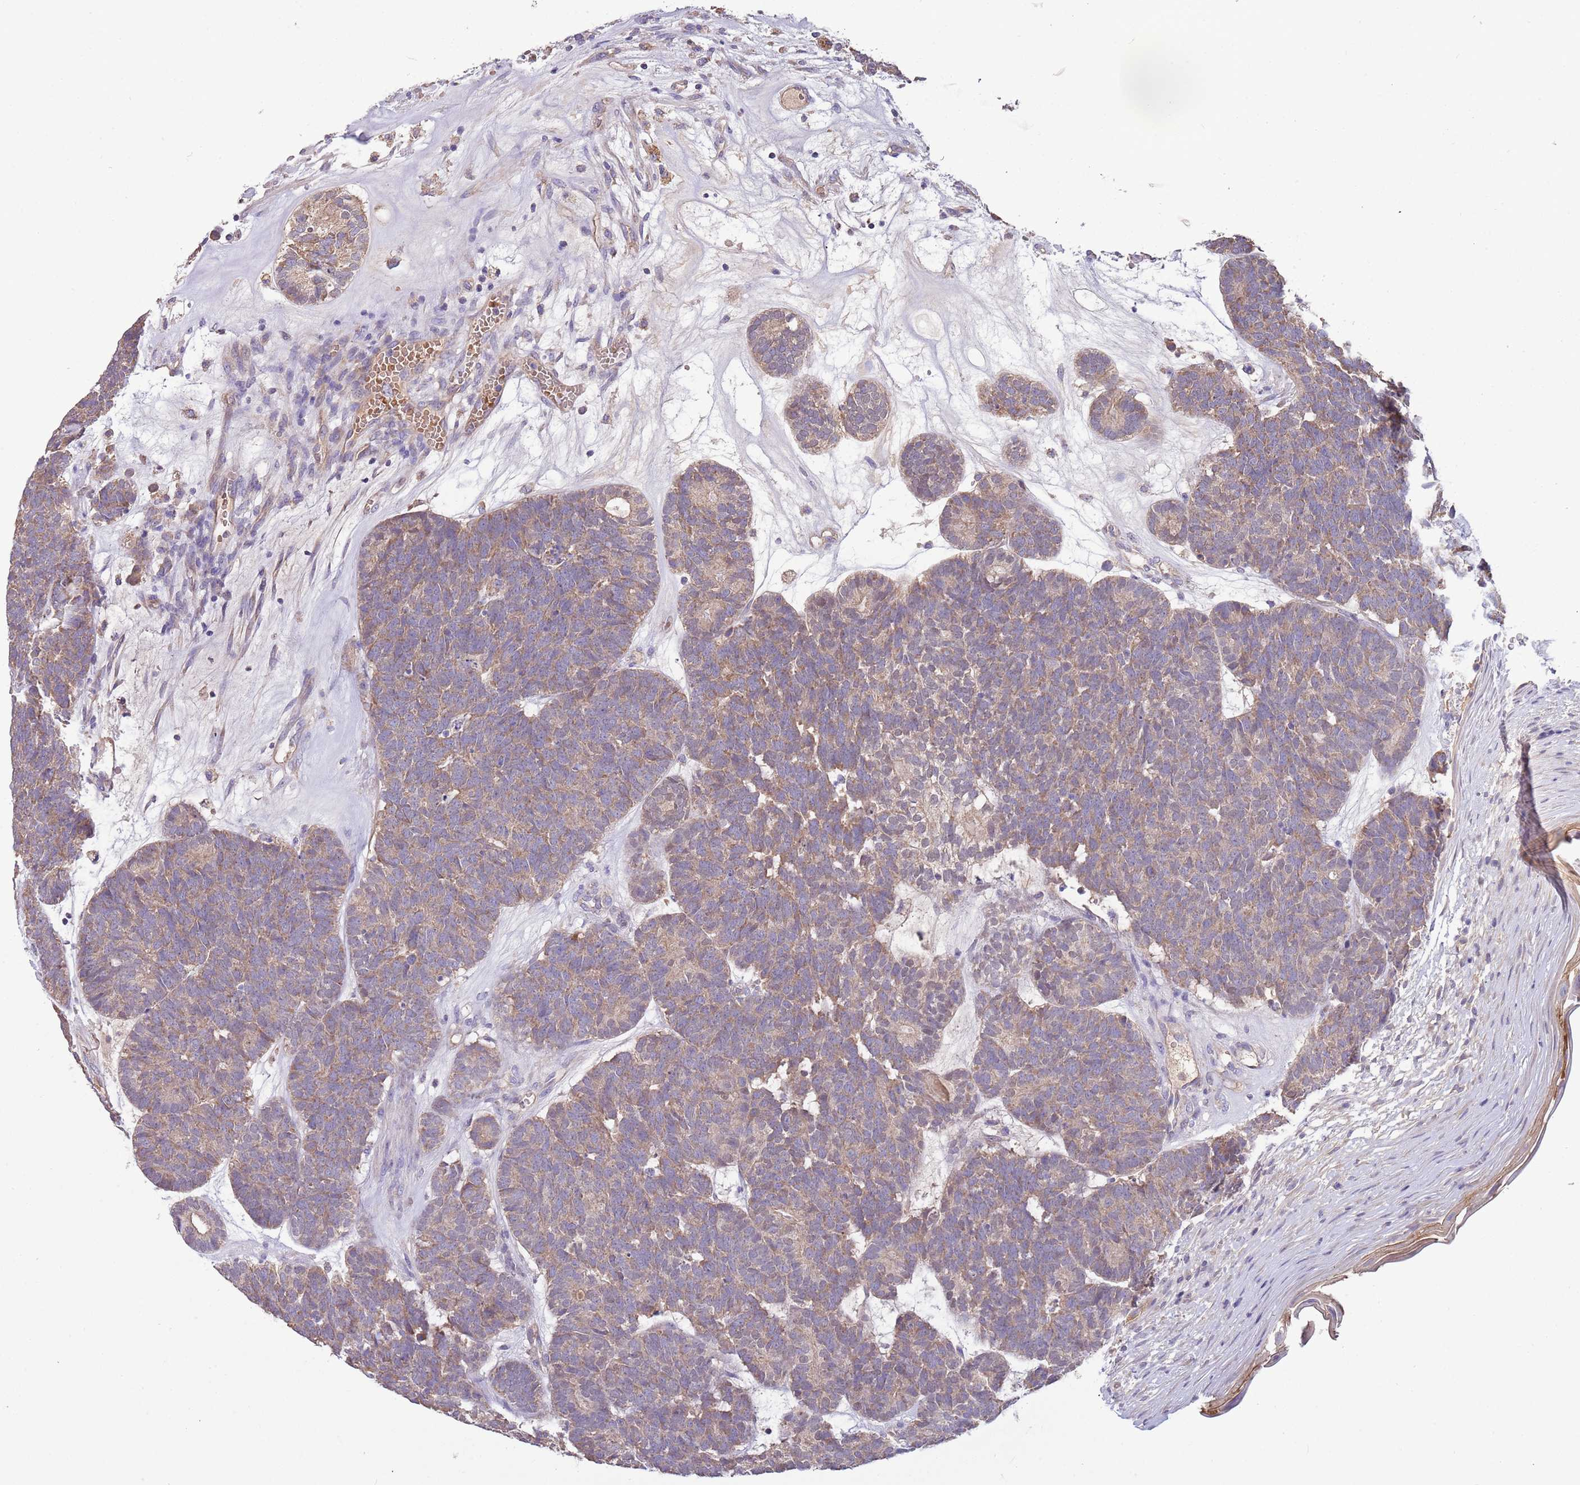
{"staining": {"intensity": "weak", "quantity": ">75%", "location": "cytoplasmic/membranous"}, "tissue": "head and neck cancer", "cell_type": "Tumor cells", "image_type": "cancer", "snomed": [{"axis": "morphology", "description": "Adenocarcinoma, NOS"}, {"axis": "topography", "description": "Head-Neck"}], "caption": "Immunohistochemical staining of human head and neck cancer shows weak cytoplasmic/membranous protein positivity in approximately >75% of tumor cells. Nuclei are stained in blue.", "gene": "TRMO", "patient": {"sex": "female", "age": 81}}